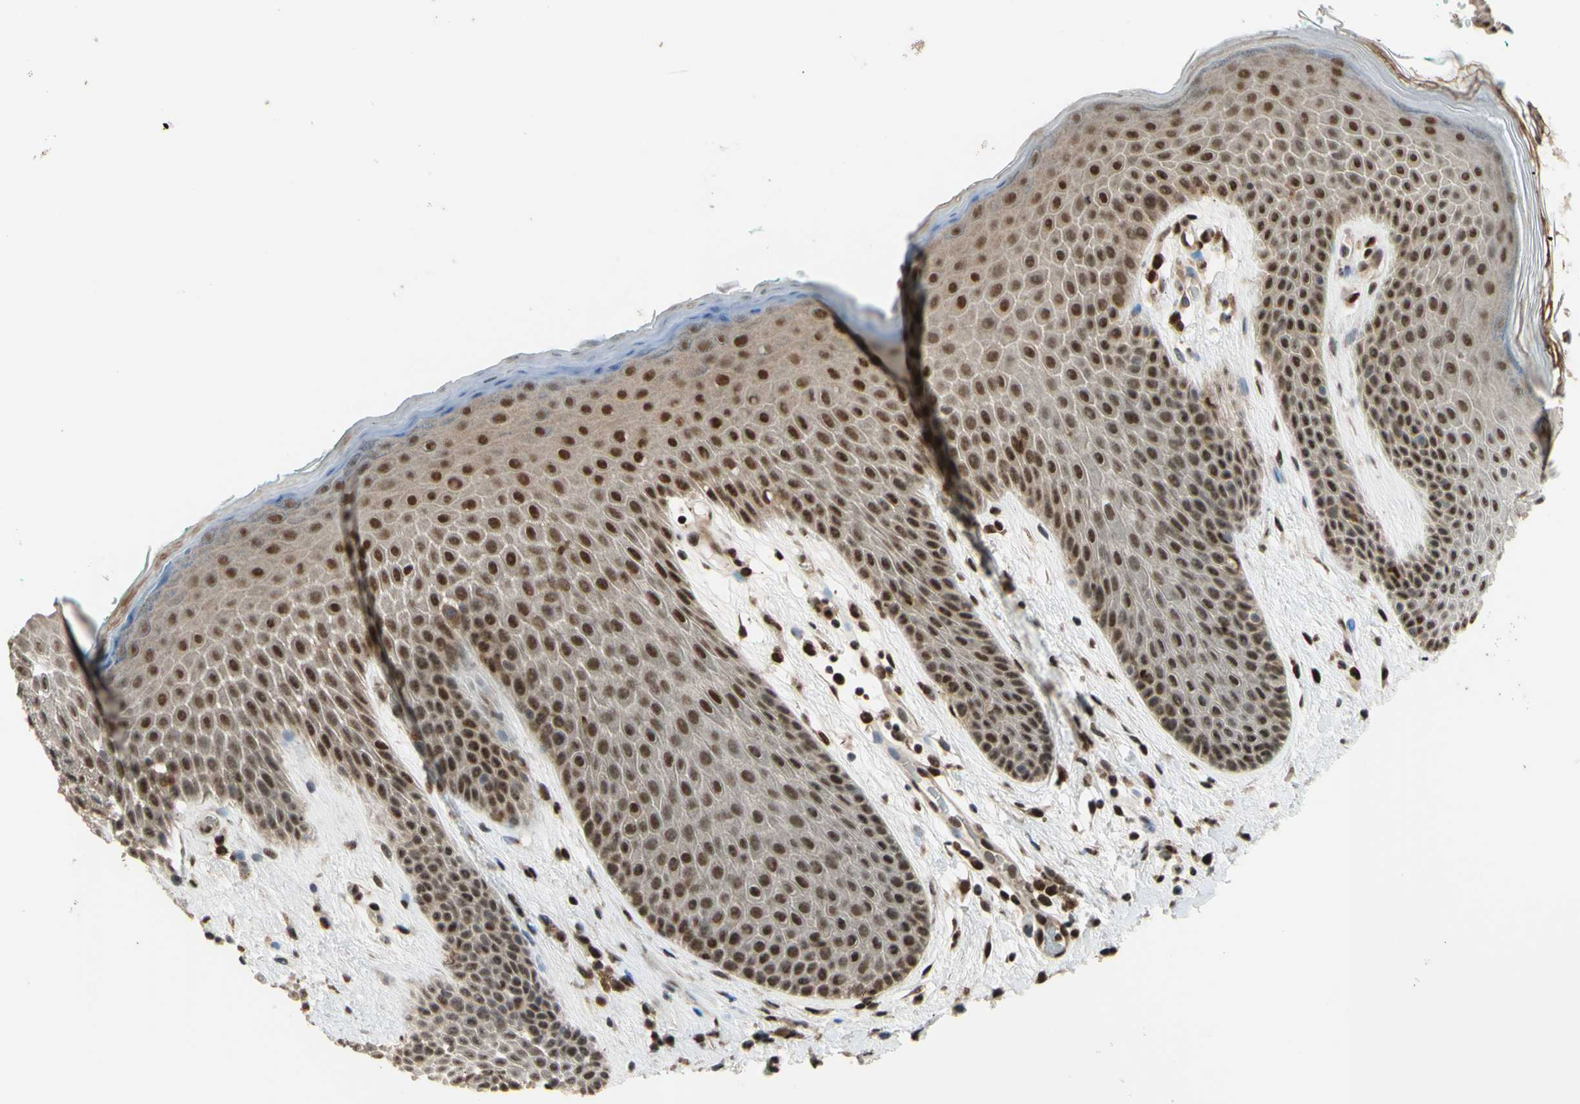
{"staining": {"intensity": "moderate", "quantity": ">75%", "location": "cytoplasmic/membranous,nuclear"}, "tissue": "skin", "cell_type": "Epidermal cells", "image_type": "normal", "snomed": [{"axis": "morphology", "description": "Normal tissue, NOS"}, {"axis": "topography", "description": "Anal"}], "caption": "Immunohistochemistry (IHC) (DAB) staining of normal skin reveals moderate cytoplasmic/membranous,nuclear protein expression in about >75% of epidermal cells.", "gene": "FKBP5", "patient": {"sex": "male", "age": 74}}